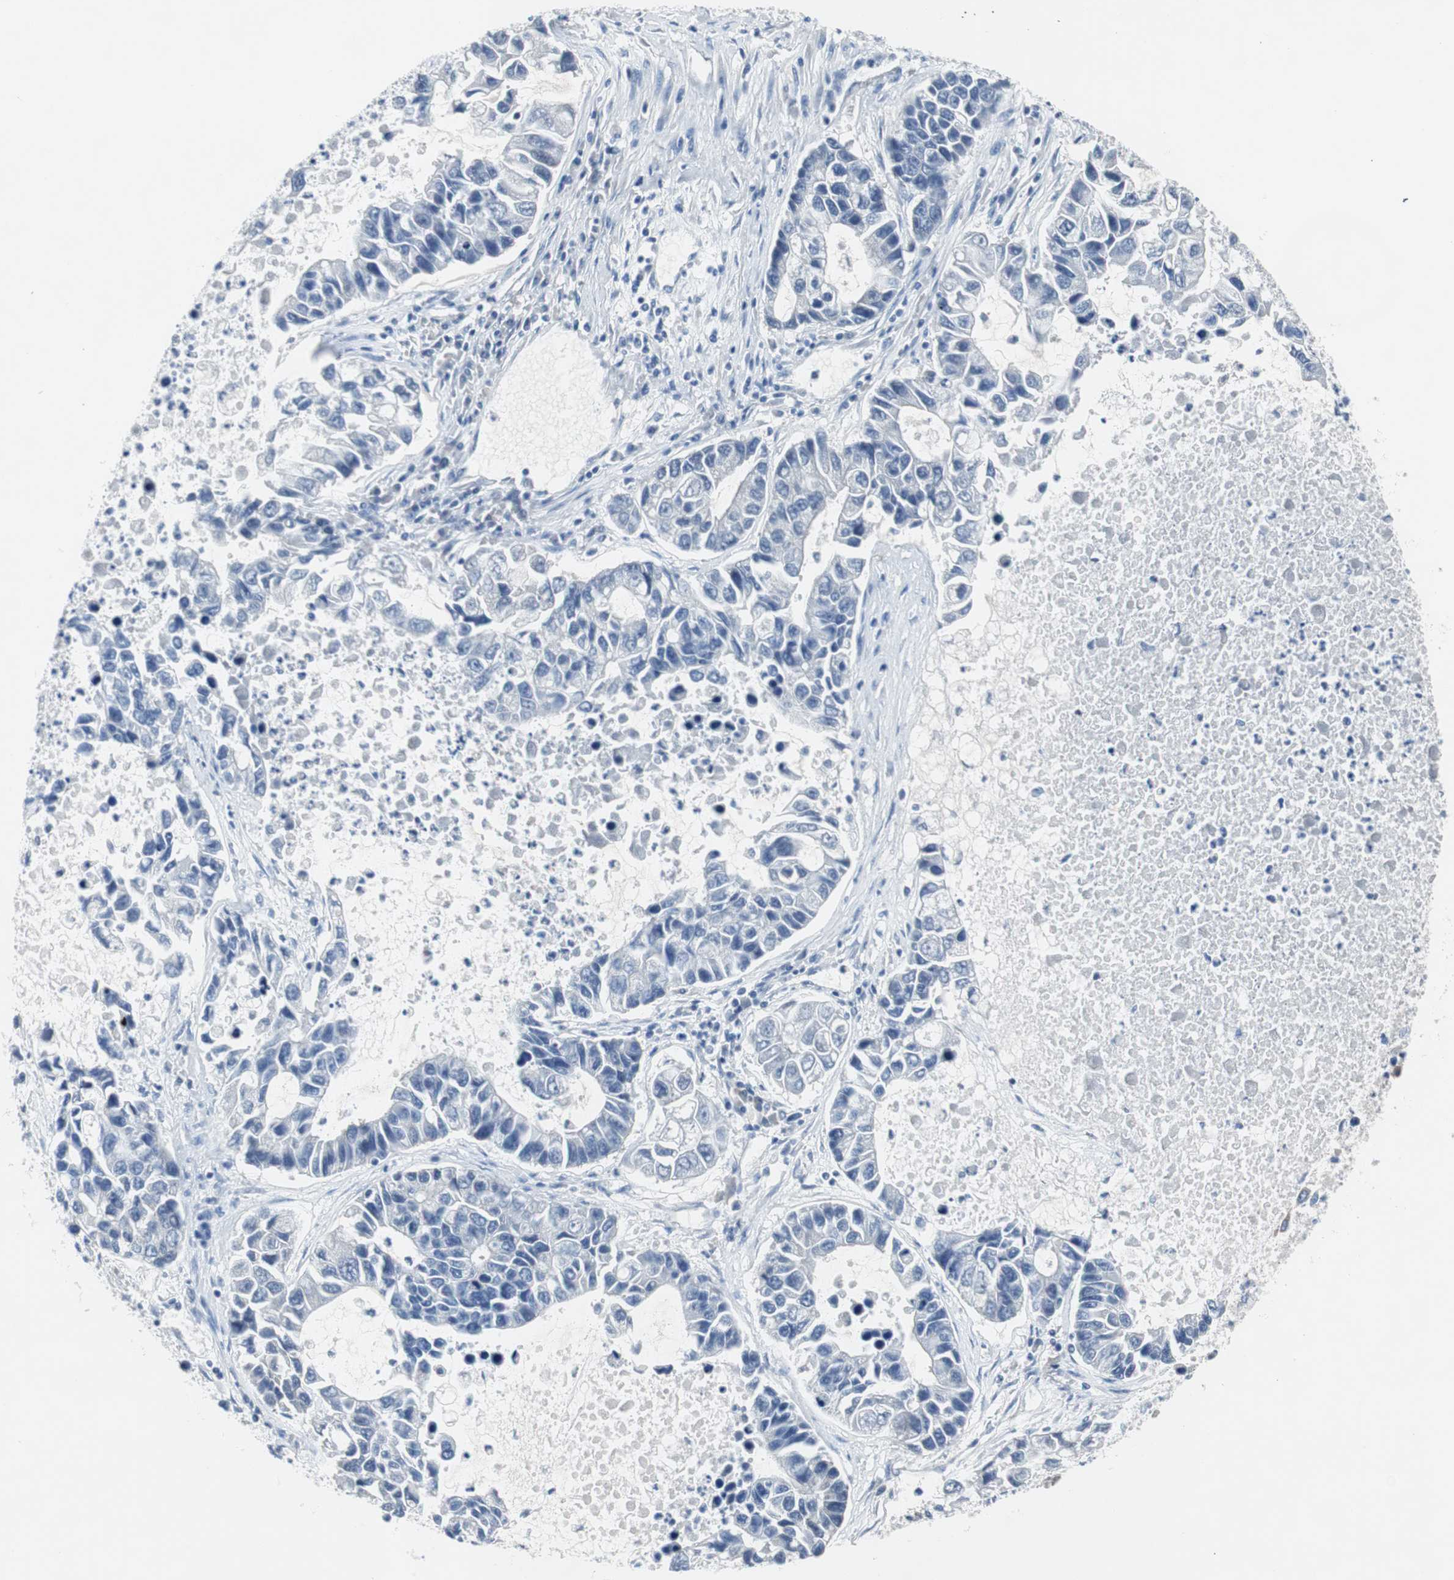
{"staining": {"intensity": "negative", "quantity": "none", "location": "none"}, "tissue": "lung cancer", "cell_type": "Tumor cells", "image_type": "cancer", "snomed": [{"axis": "morphology", "description": "Adenocarcinoma, NOS"}, {"axis": "topography", "description": "Lung"}], "caption": "An image of lung cancer stained for a protein displays no brown staining in tumor cells.", "gene": "EEF2K", "patient": {"sex": "female", "age": 51}}